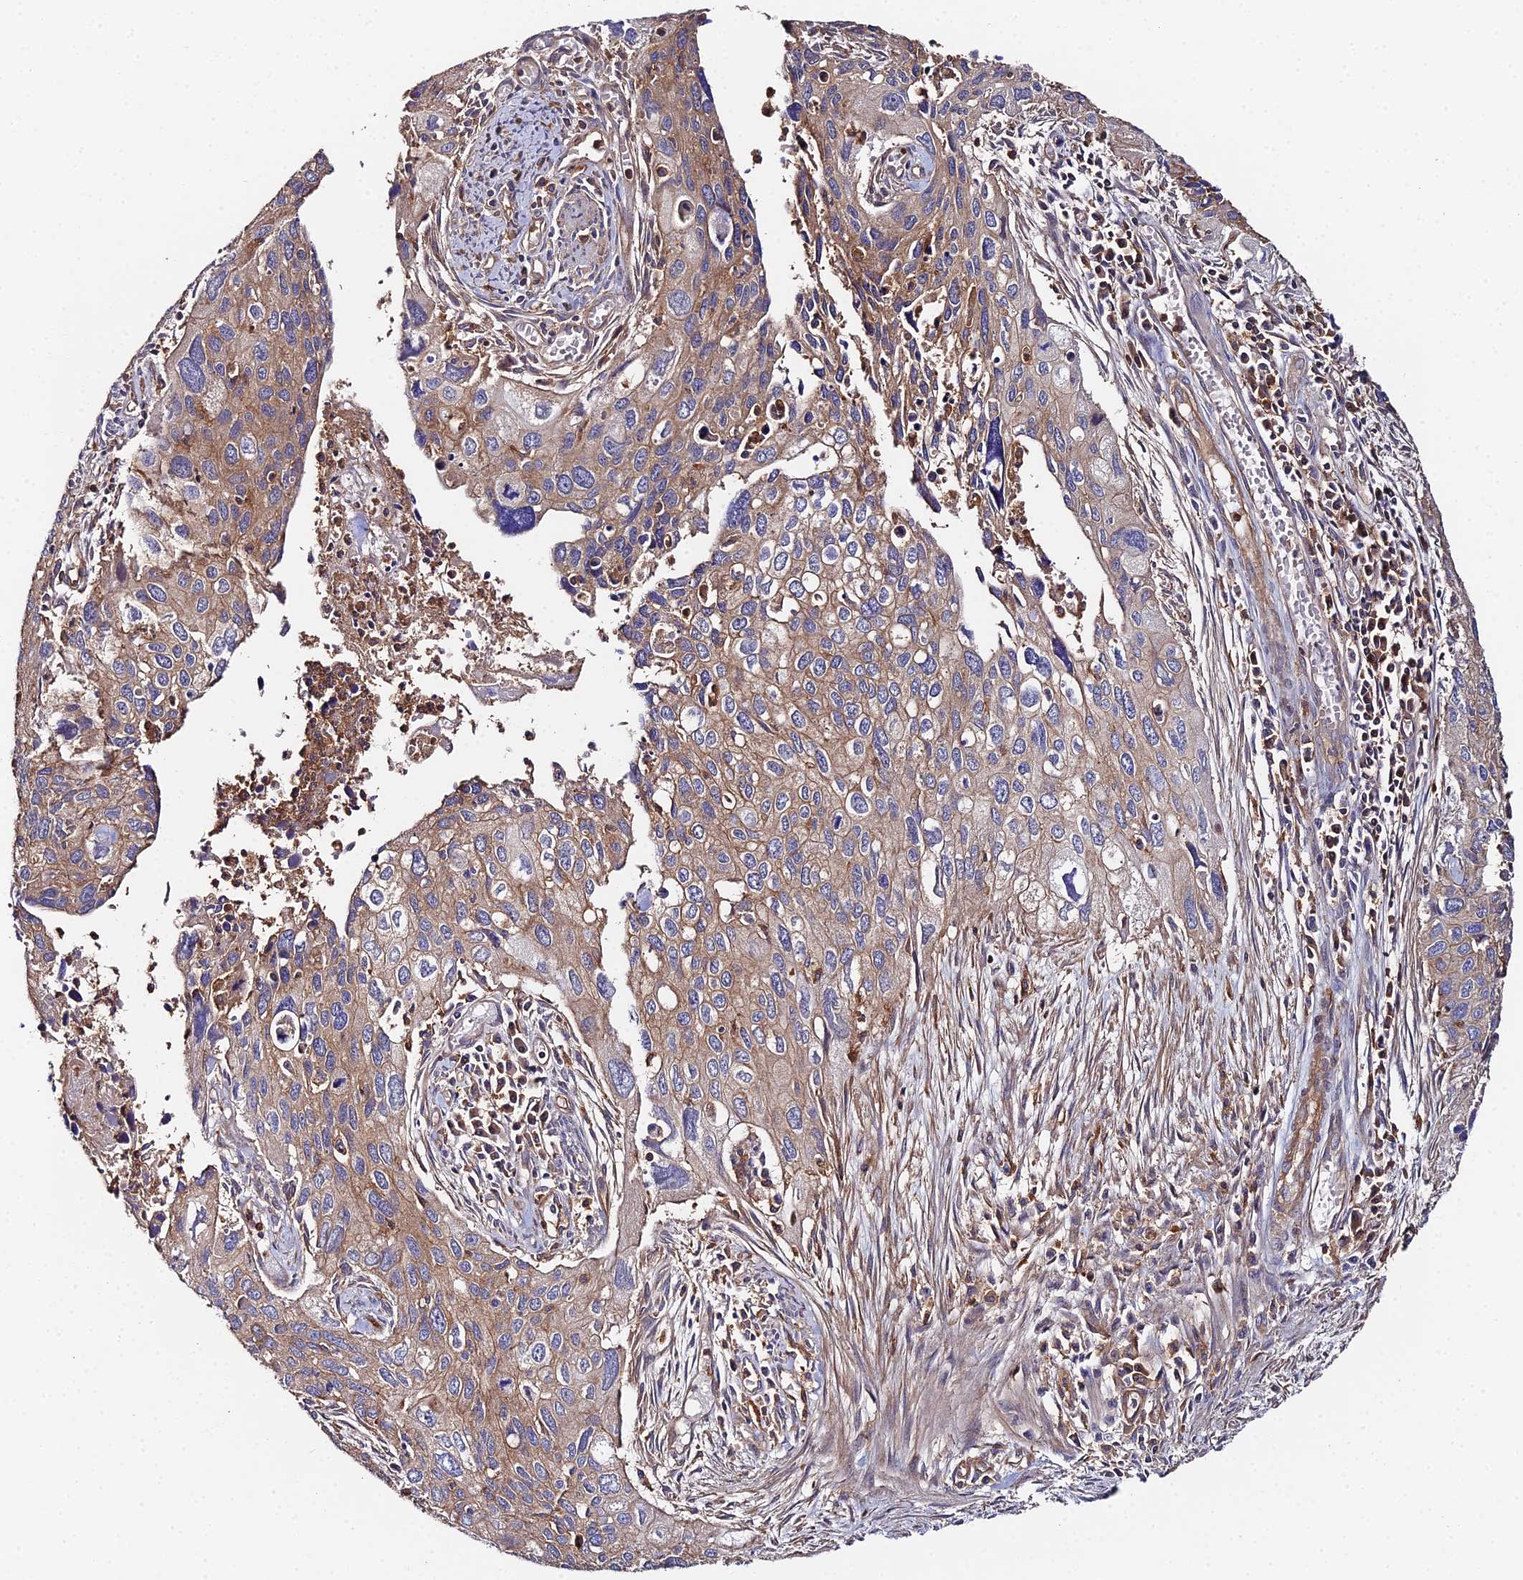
{"staining": {"intensity": "moderate", "quantity": ">75%", "location": "cytoplasmic/membranous"}, "tissue": "cervical cancer", "cell_type": "Tumor cells", "image_type": "cancer", "snomed": [{"axis": "morphology", "description": "Squamous cell carcinoma, NOS"}, {"axis": "topography", "description": "Cervix"}], "caption": "Immunohistochemical staining of human cervical cancer (squamous cell carcinoma) shows moderate cytoplasmic/membranous protein staining in approximately >75% of tumor cells.", "gene": "GNG5B", "patient": {"sex": "female", "age": 55}}